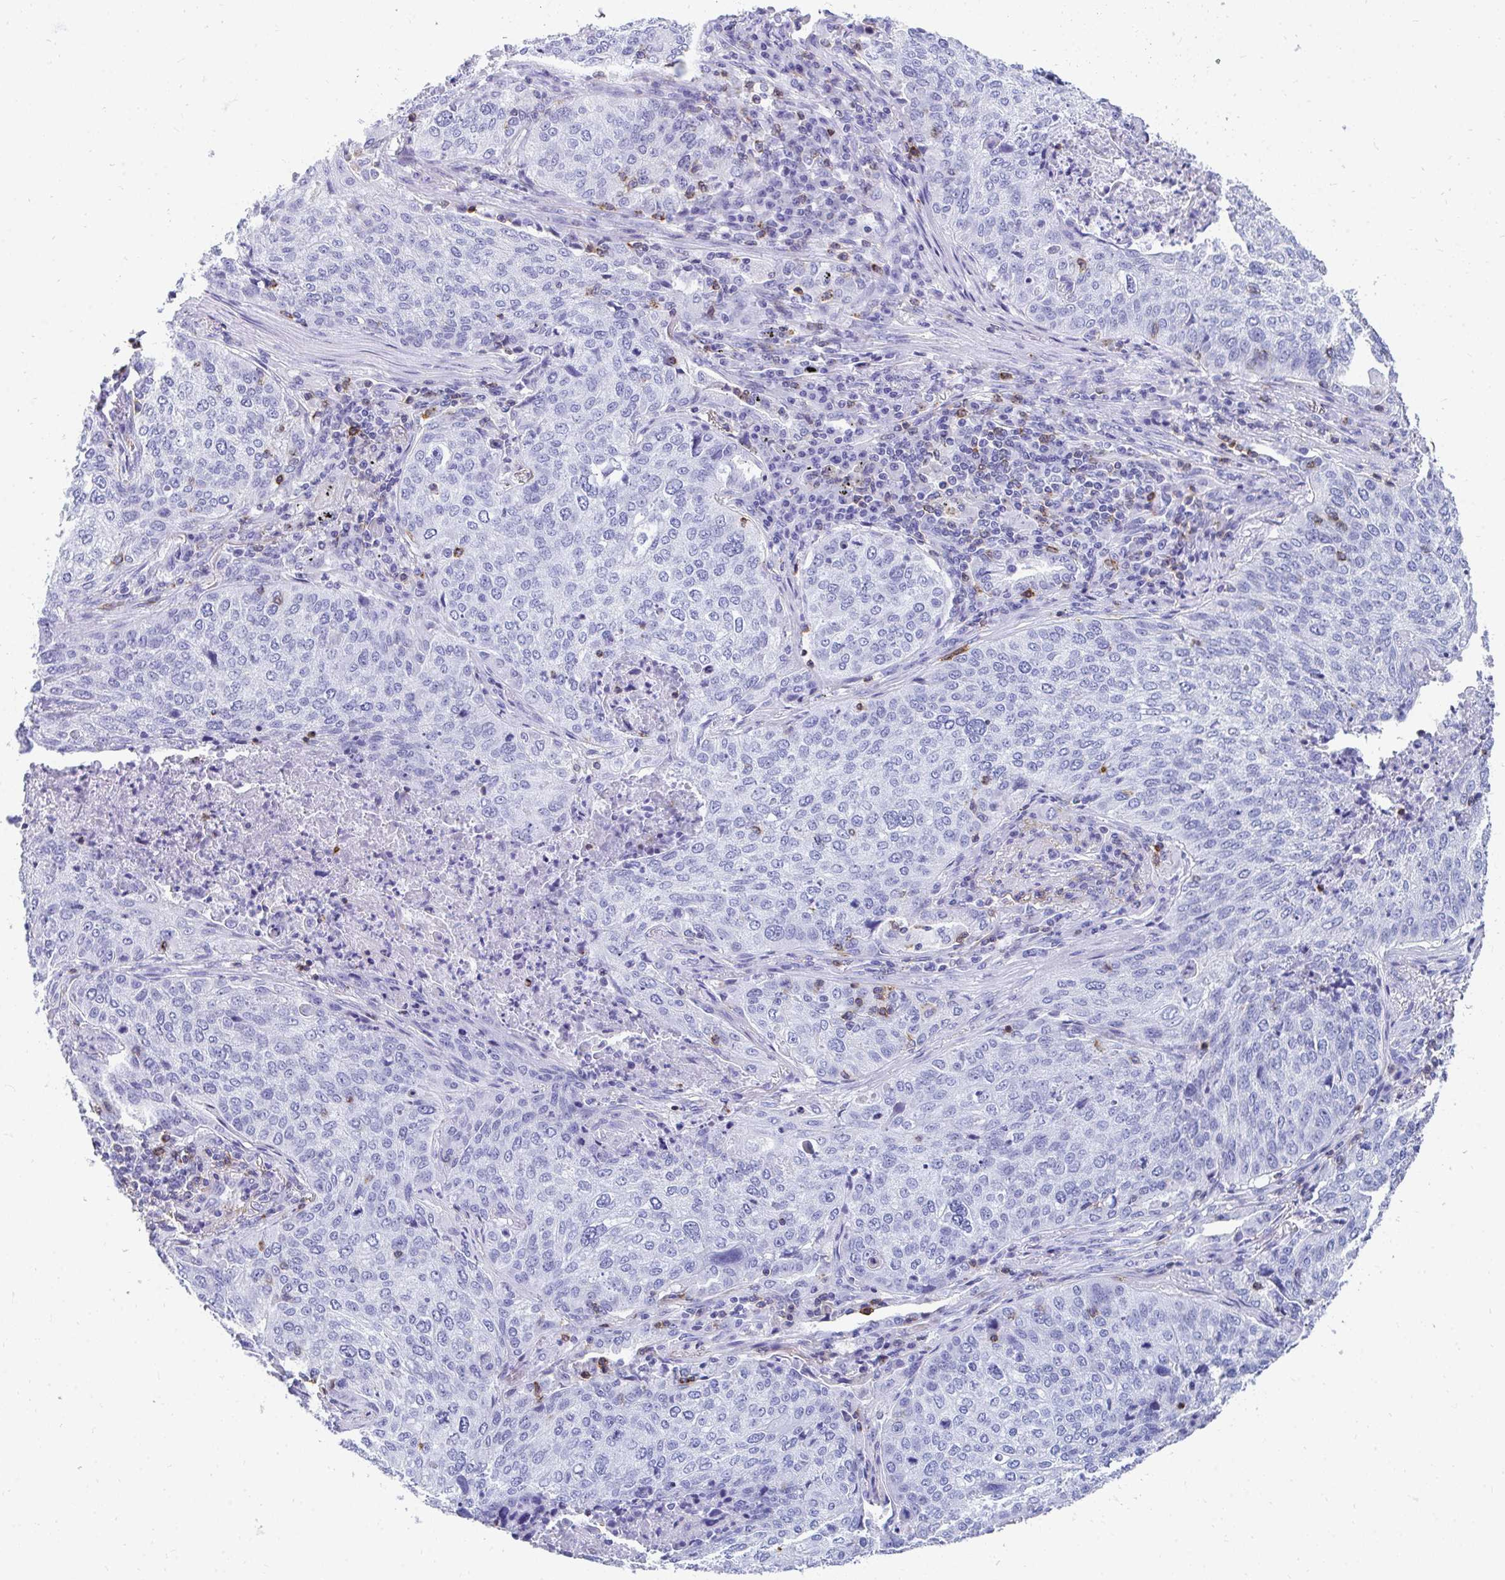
{"staining": {"intensity": "negative", "quantity": "none", "location": "none"}, "tissue": "lung cancer", "cell_type": "Tumor cells", "image_type": "cancer", "snomed": [{"axis": "morphology", "description": "Squamous cell carcinoma, NOS"}, {"axis": "topography", "description": "Lung"}], "caption": "The micrograph shows no staining of tumor cells in lung cancer. (Brightfield microscopy of DAB (3,3'-diaminobenzidine) immunohistochemistry (IHC) at high magnification).", "gene": "CD7", "patient": {"sex": "male", "age": 63}}